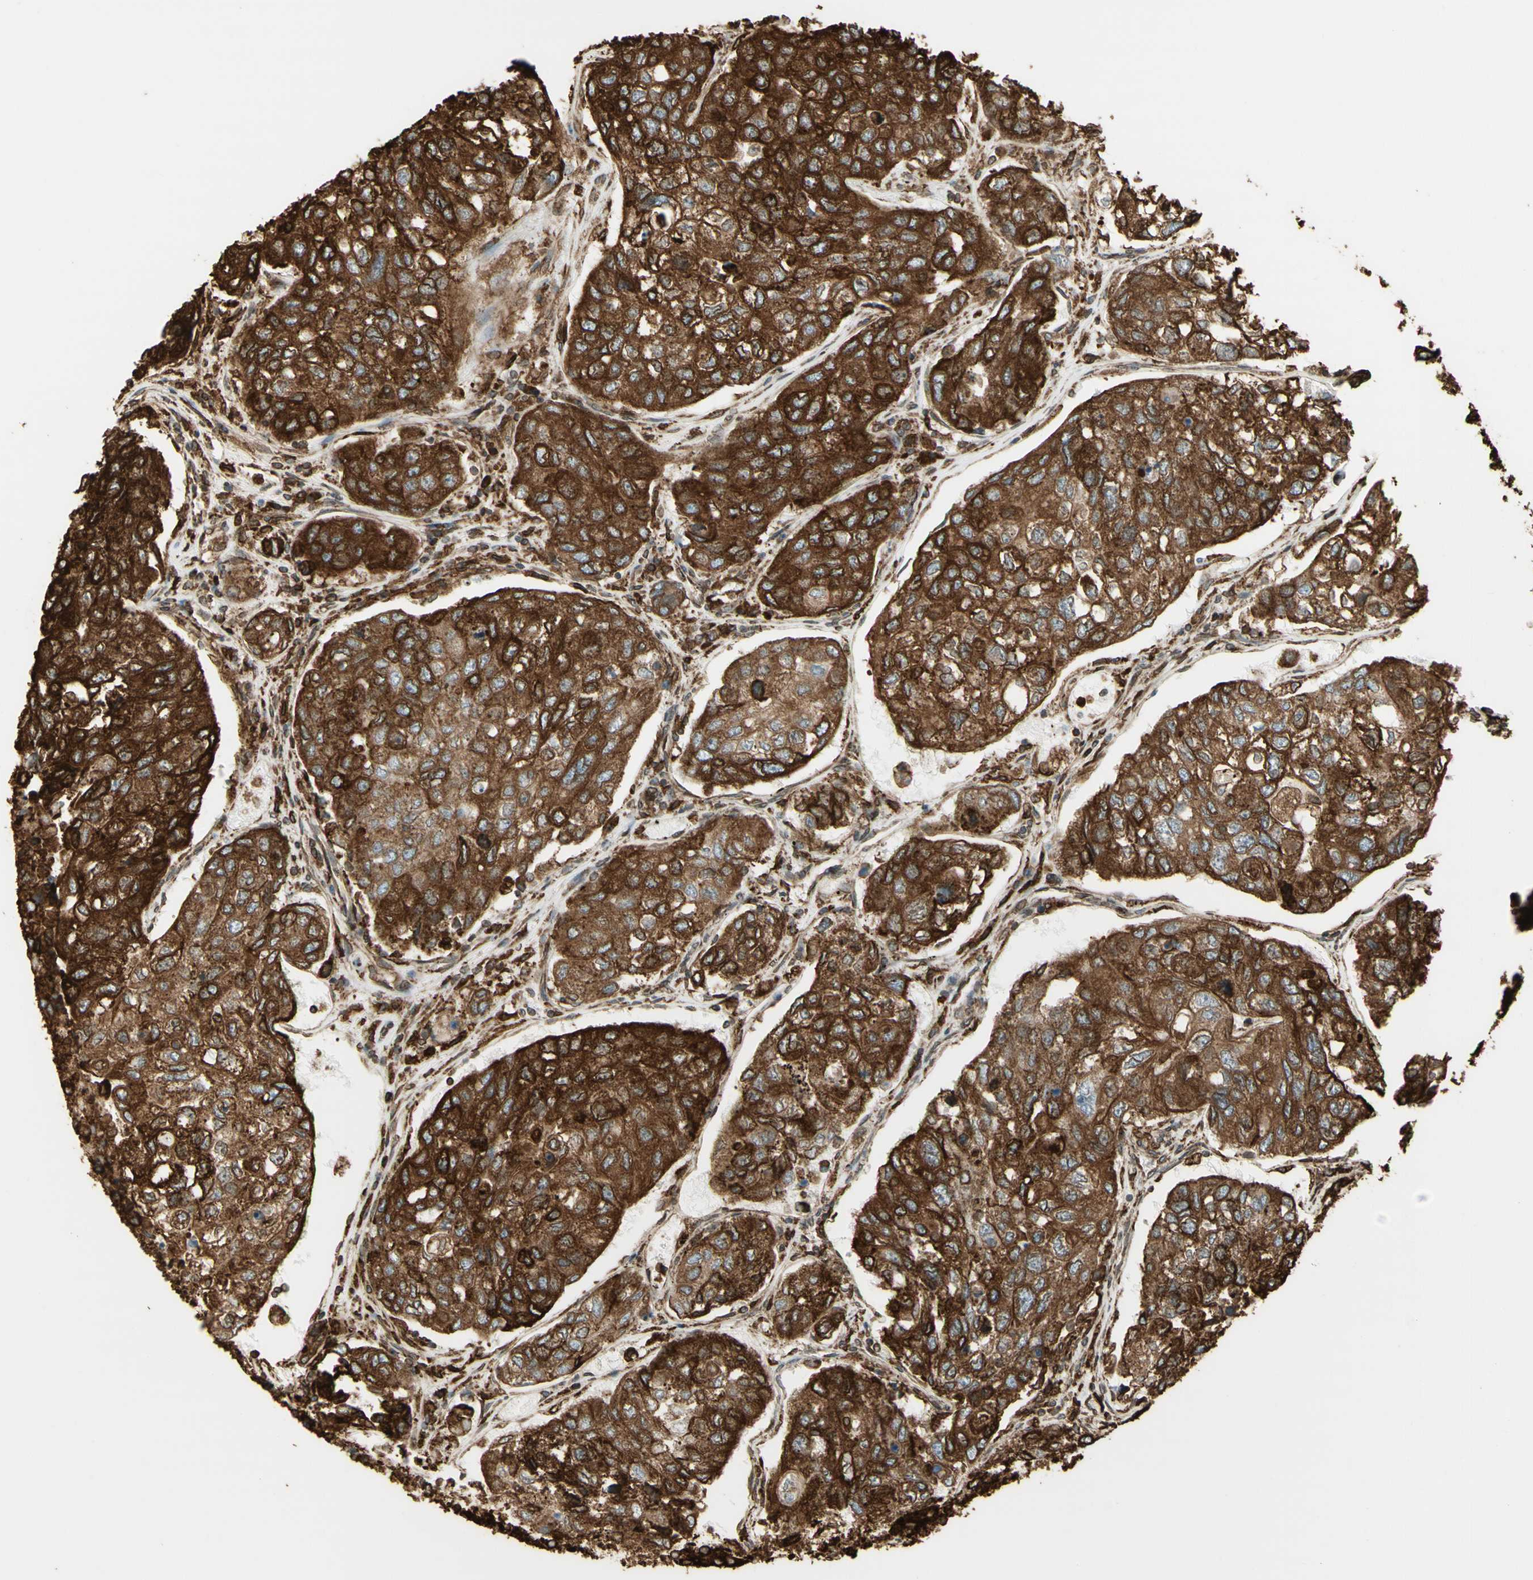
{"staining": {"intensity": "strong", "quantity": ">75%", "location": "cytoplasmic/membranous"}, "tissue": "urothelial cancer", "cell_type": "Tumor cells", "image_type": "cancer", "snomed": [{"axis": "morphology", "description": "Urothelial carcinoma, High grade"}, {"axis": "topography", "description": "Lymph node"}, {"axis": "topography", "description": "Urinary bladder"}], "caption": "Protein analysis of urothelial cancer tissue shows strong cytoplasmic/membranous positivity in approximately >75% of tumor cells.", "gene": "CANX", "patient": {"sex": "male", "age": 51}}